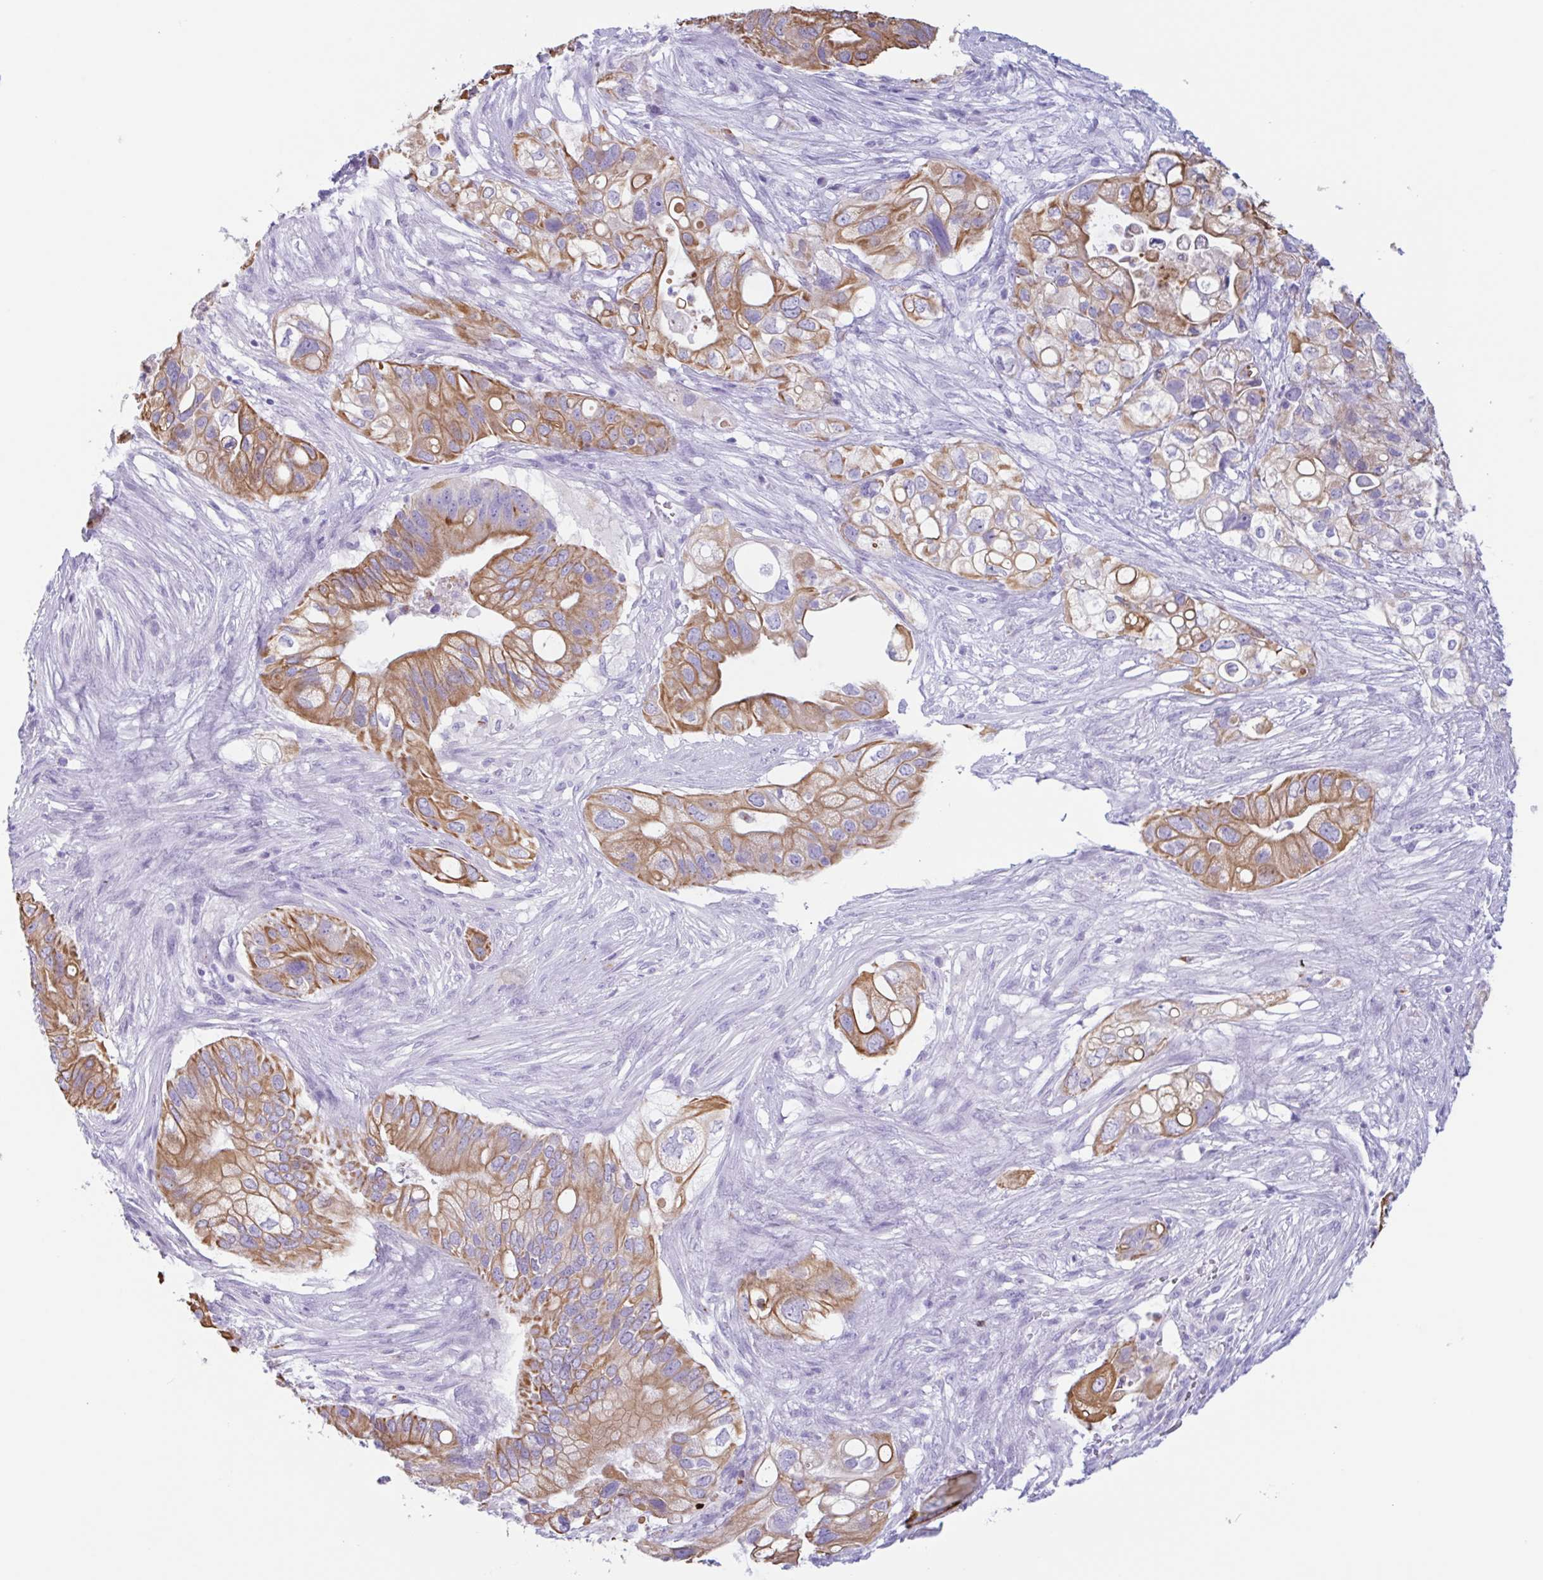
{"staining": {"intensity": "moderate", "quantity": ">75%", "location": "cytoplasmic/membranous"}, "tissue": "pancreatic cancer", "cell_type": "Tumor cells", "image_type": "cancer", "snomed": [{"axis": "morphology", "description": "Adenocarcinoma, NOS"}, {"axis": "topography", "description": "Pancreas"}], "caption": "The immunohistochemical stain highlights moderate cytoplasmic/membranous staining in tumor cells of pancreatic cancer (adenocarcinoma) tissue.", "gene": "DTWD2", "patient": {"sex": "female", "age": 72}}